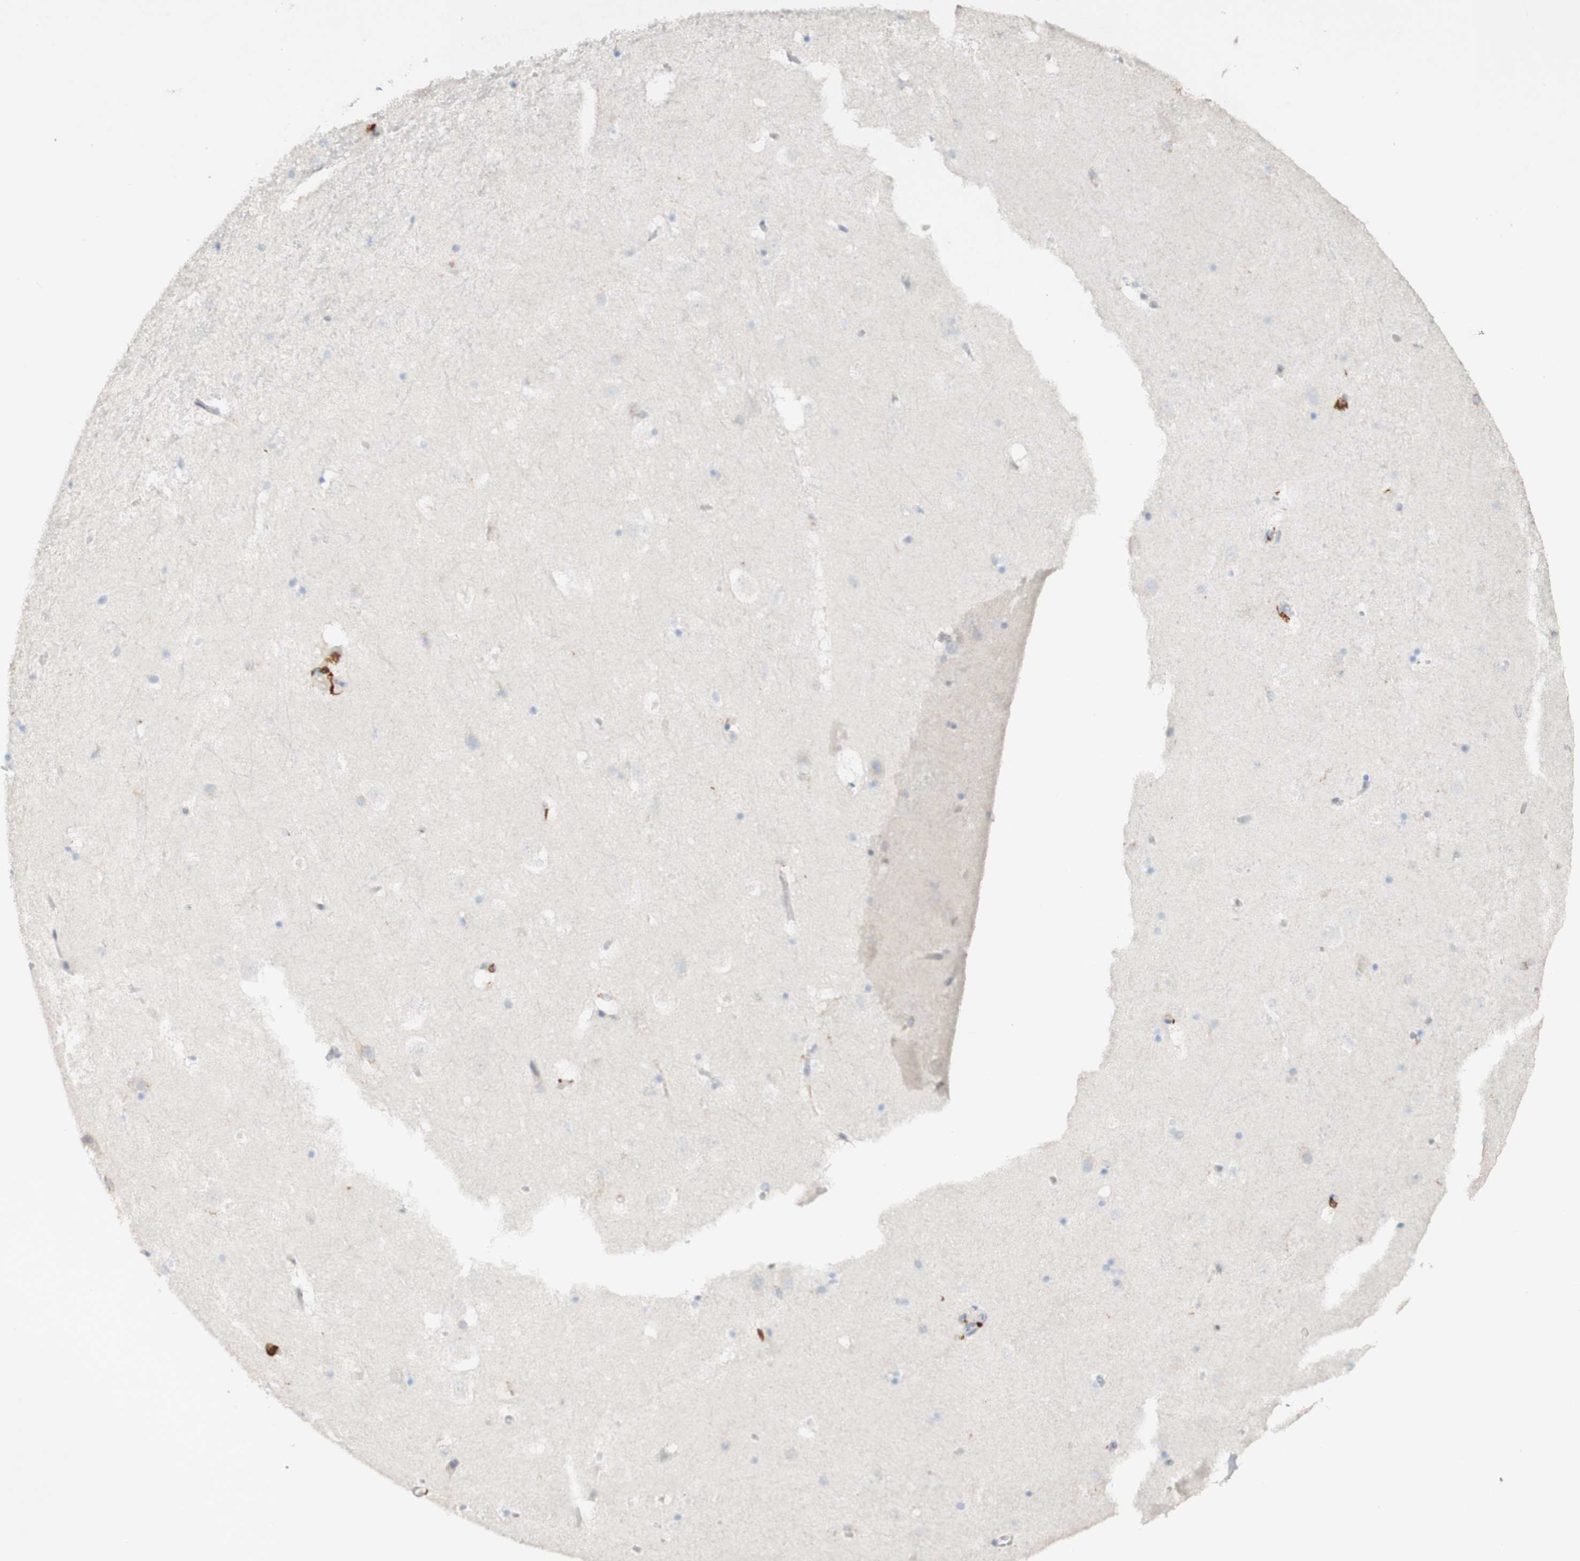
{"staining": {"intensity": "negative", "quantity": "none", "location": "none"}, "tissue": "hippocampus", "cell_type": "Glial cells", "image_type": "normal", "snomed": [{"axis": "morphology", "description": "Normal tissue, NOS"}, {"axis": "topography", "description": "Hippocampus"}], "caption": "Immunohistochemistry histopathology image of benign hippocampus: hippocampus stained with DAB (3,3'-diaminobenzidine) displays no significant protein positivity in glial cells.", "gene": "FCGRT", "patient": {"sex": "male", "age": 45}}